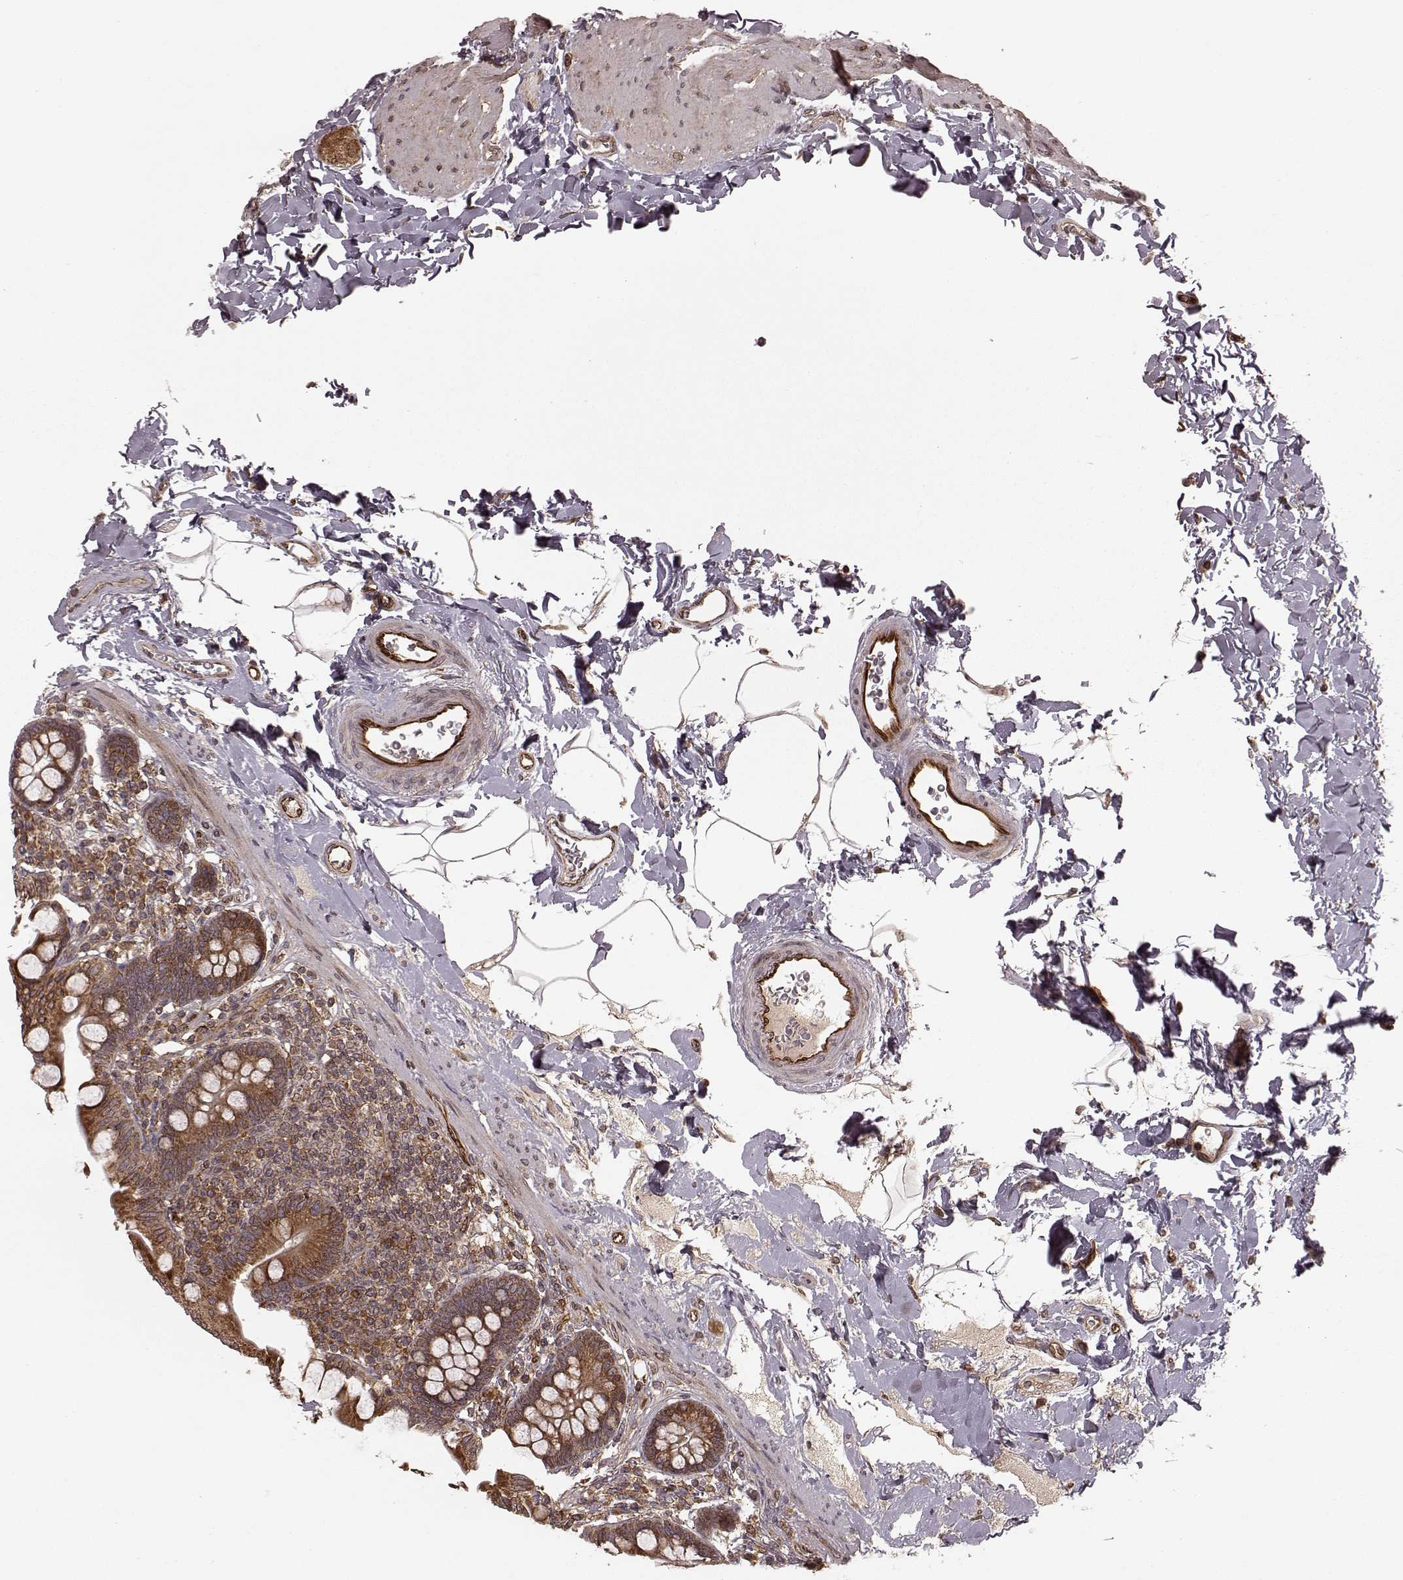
{"staining": {"intensity": "strong", "quantity": ">75%", "location": "cytoplasmic/membranous"}, "tissue": "small intestine", "cell_type": "Glandular cells", "image_type": "normal", "snomed": [{"axis": "morphology", "description": "Normal tissue, NOS"}, {"axis": "topography", "description": "Small intestine"}], "caption": "IHC of unremarkable small intestine exhibits high levels of strong cytoplasmic/membranous expression in approximately >75% of glandular cells. (DAB (3,3'-diaminobenzidine) IHC with brightfield microscopy, high magnification).", "gene": "AGPAT1", "patient": {"sex": "female", "age": 56}}